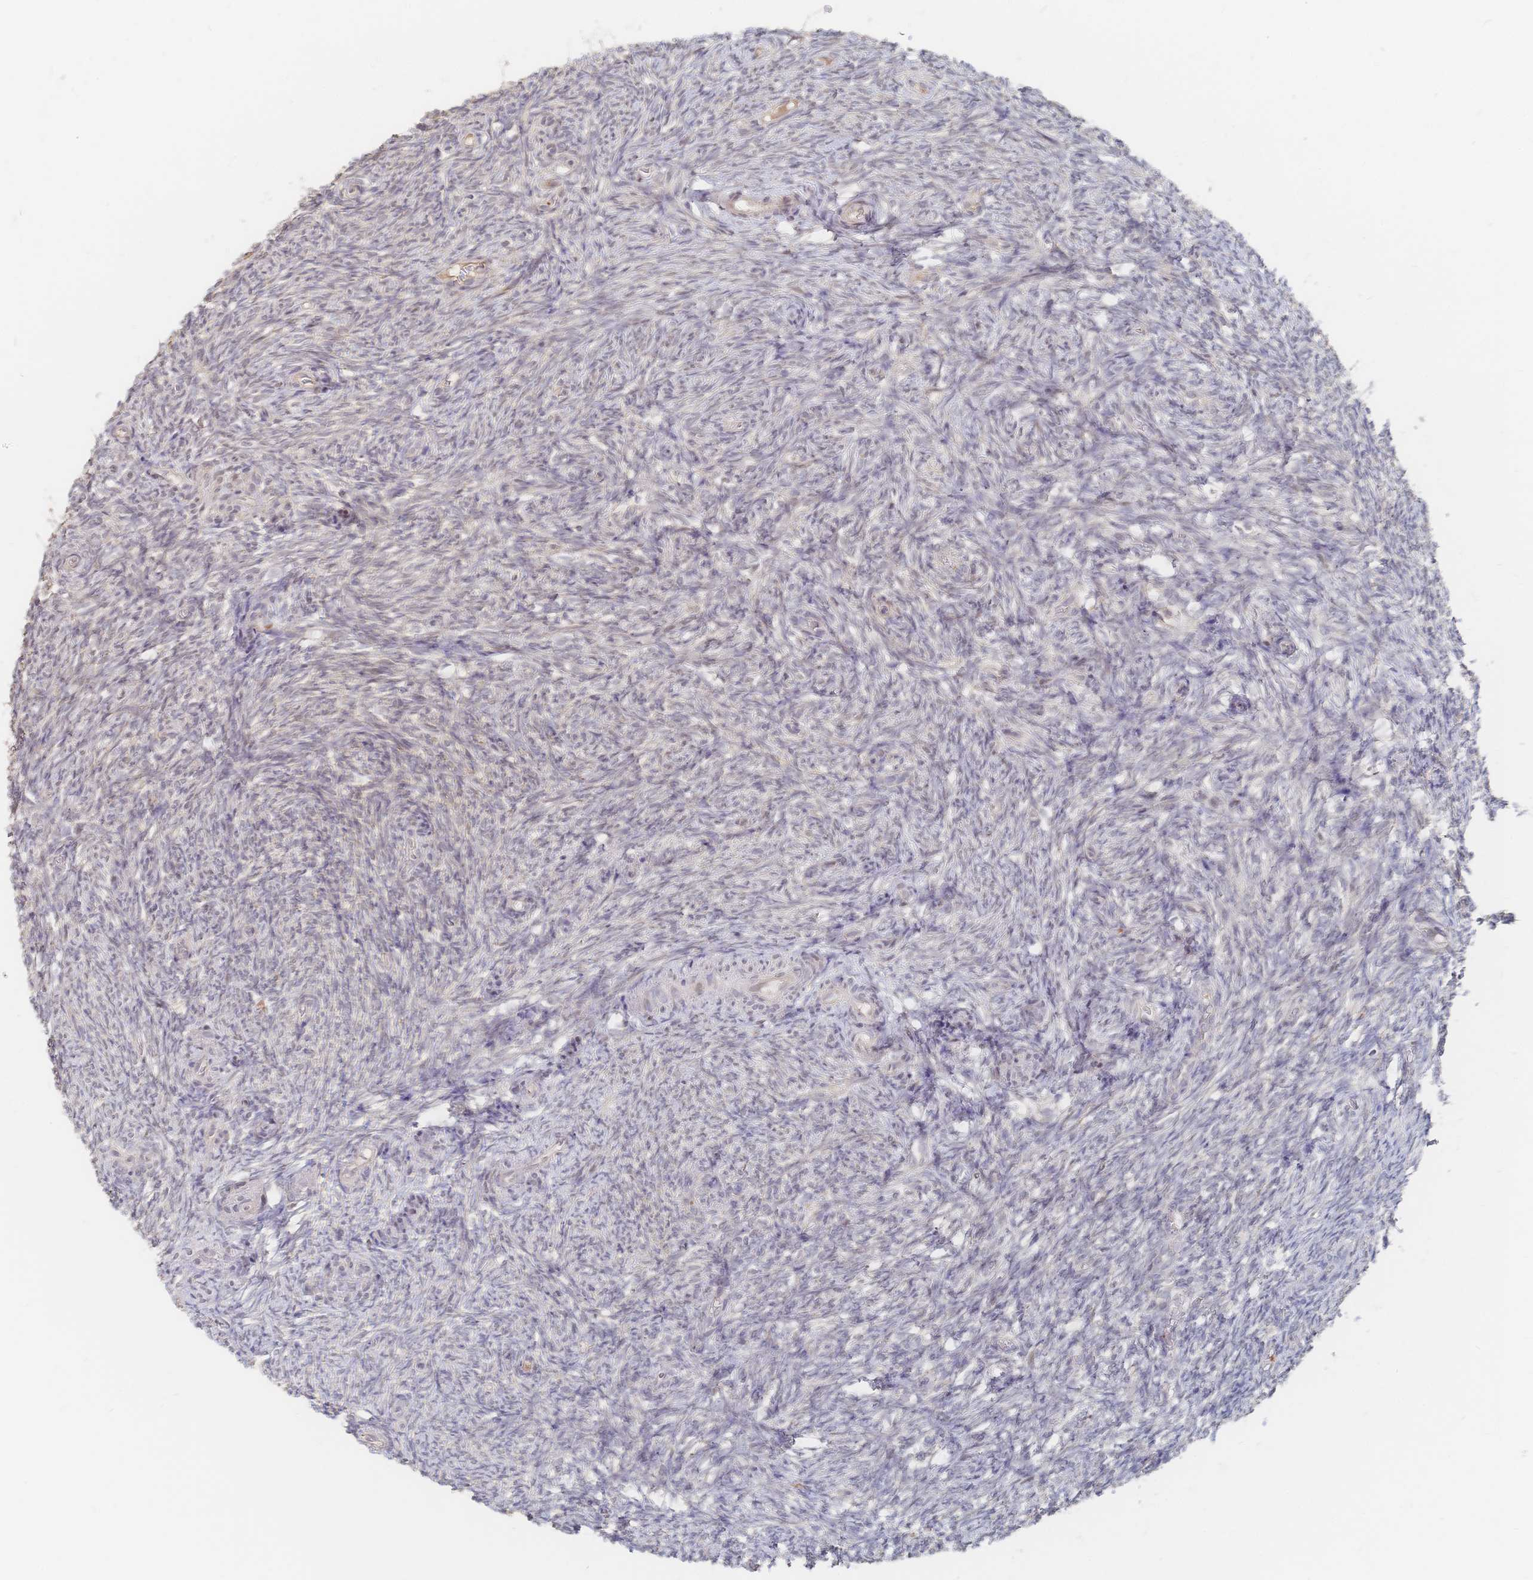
{"staining": {"intensity": "weak", "quantity": ">75%", "location": "cytoplasmic/membranous"}, "tissue": "ovary", "cell_type": "Follicle cells", "image_type": "normal", "snomed": [{"axis": "morphology", "description": "Normal tissue, NOS"}, {"axis": "topography", "description": "Ovary"}], "caption": "Ovary stained with DAB IHC reveals low levels of weak cytoplasmic/membranous staining in about >75% of follicle cells. (Stains: DAB (3,3'-diaminobenzidine) in brown, nuclei in blue, Microscopy: brightfield microscopy at high magnification).", "gene": "LRP5", "patient": {"sex": "female", "age": 39}}